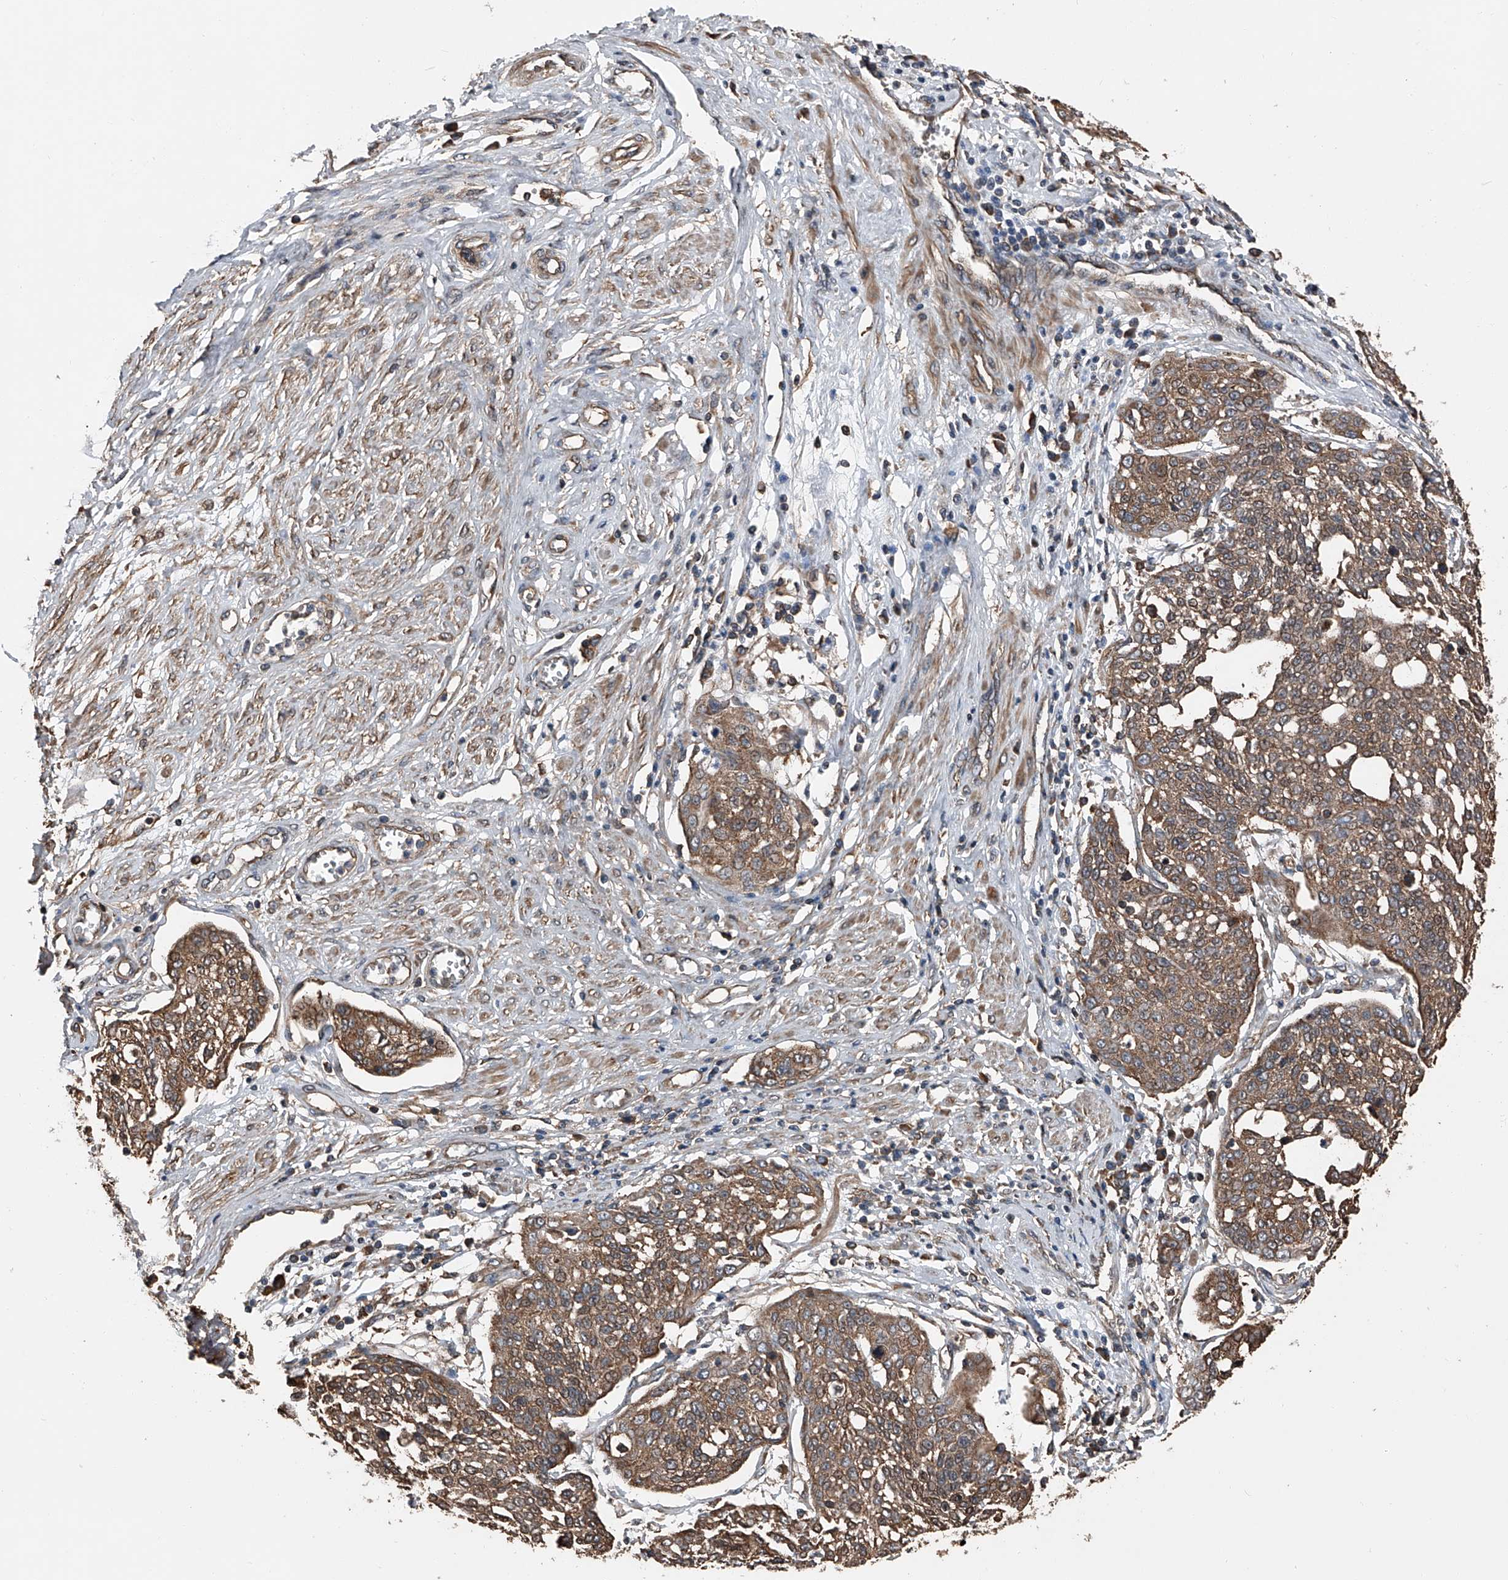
{"staining": {"intensity": "moderate", "quantity": ">75%", "location": "cytoplasmic/membranous"}, "tissue": "cervical cancer", "cell_type": "Tumor cells", "image_type": "cancer", "snomed": [{"axis": "morphology", "description": "Squamous cell carcinoma, NOS"}, {"axis": "topography", "description": "Cervix"}], "caption": "About >75% of tumor cells in cervical cancer display moderate cytoplasmic/membranous protein staining as visualized by brown immunohistochemical staining.", "gene": "KCNJ2", "patient": {"sex": "female", "age": 34}}